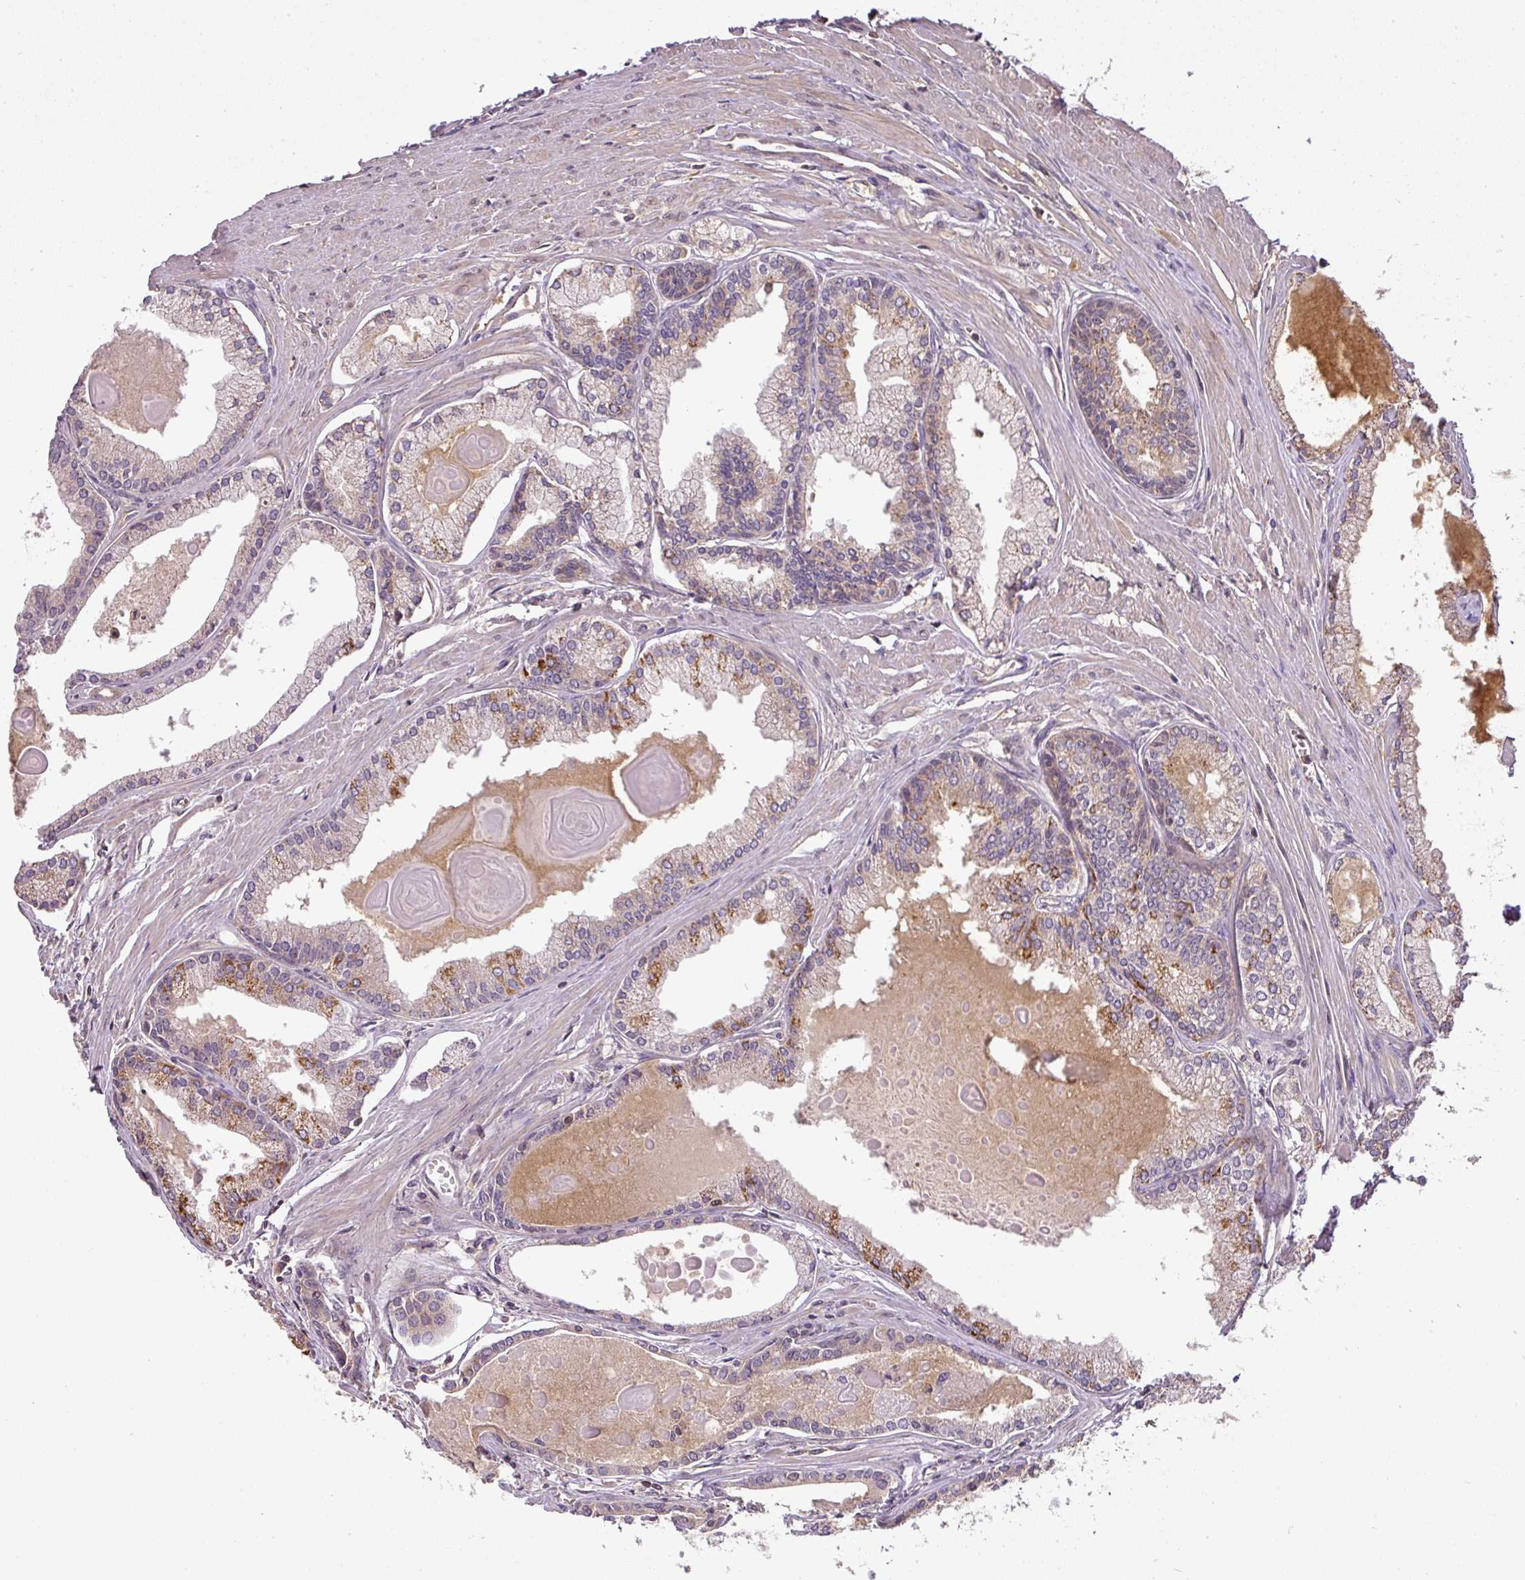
{"staining": {"intensity": "moderate", "quantity": "<25%", "location": "cytoplasmic/membranous"}, "tissue": "prostate cancer", "cell_type": "Tumor cells", "image_type": "cancer", "snomed": [{"axis": "morphology", "description": "Adenocarcinoma, High grade"}, {"axis": "topography", "description": "Prostate"}], "caption": "Immunohistochemical staining of adenocarcinoma (high-grade) (prostate) reveals low levels of moderate cytoplasmic/membranous expression in approximately <25% of tumor cells. (DAB (3,3'-diaminobenzidine) = brown stain, brightfield microscopy at high magnification).", "gene": "TCL1B", "patient": {"sex": "male", "age": 68}}